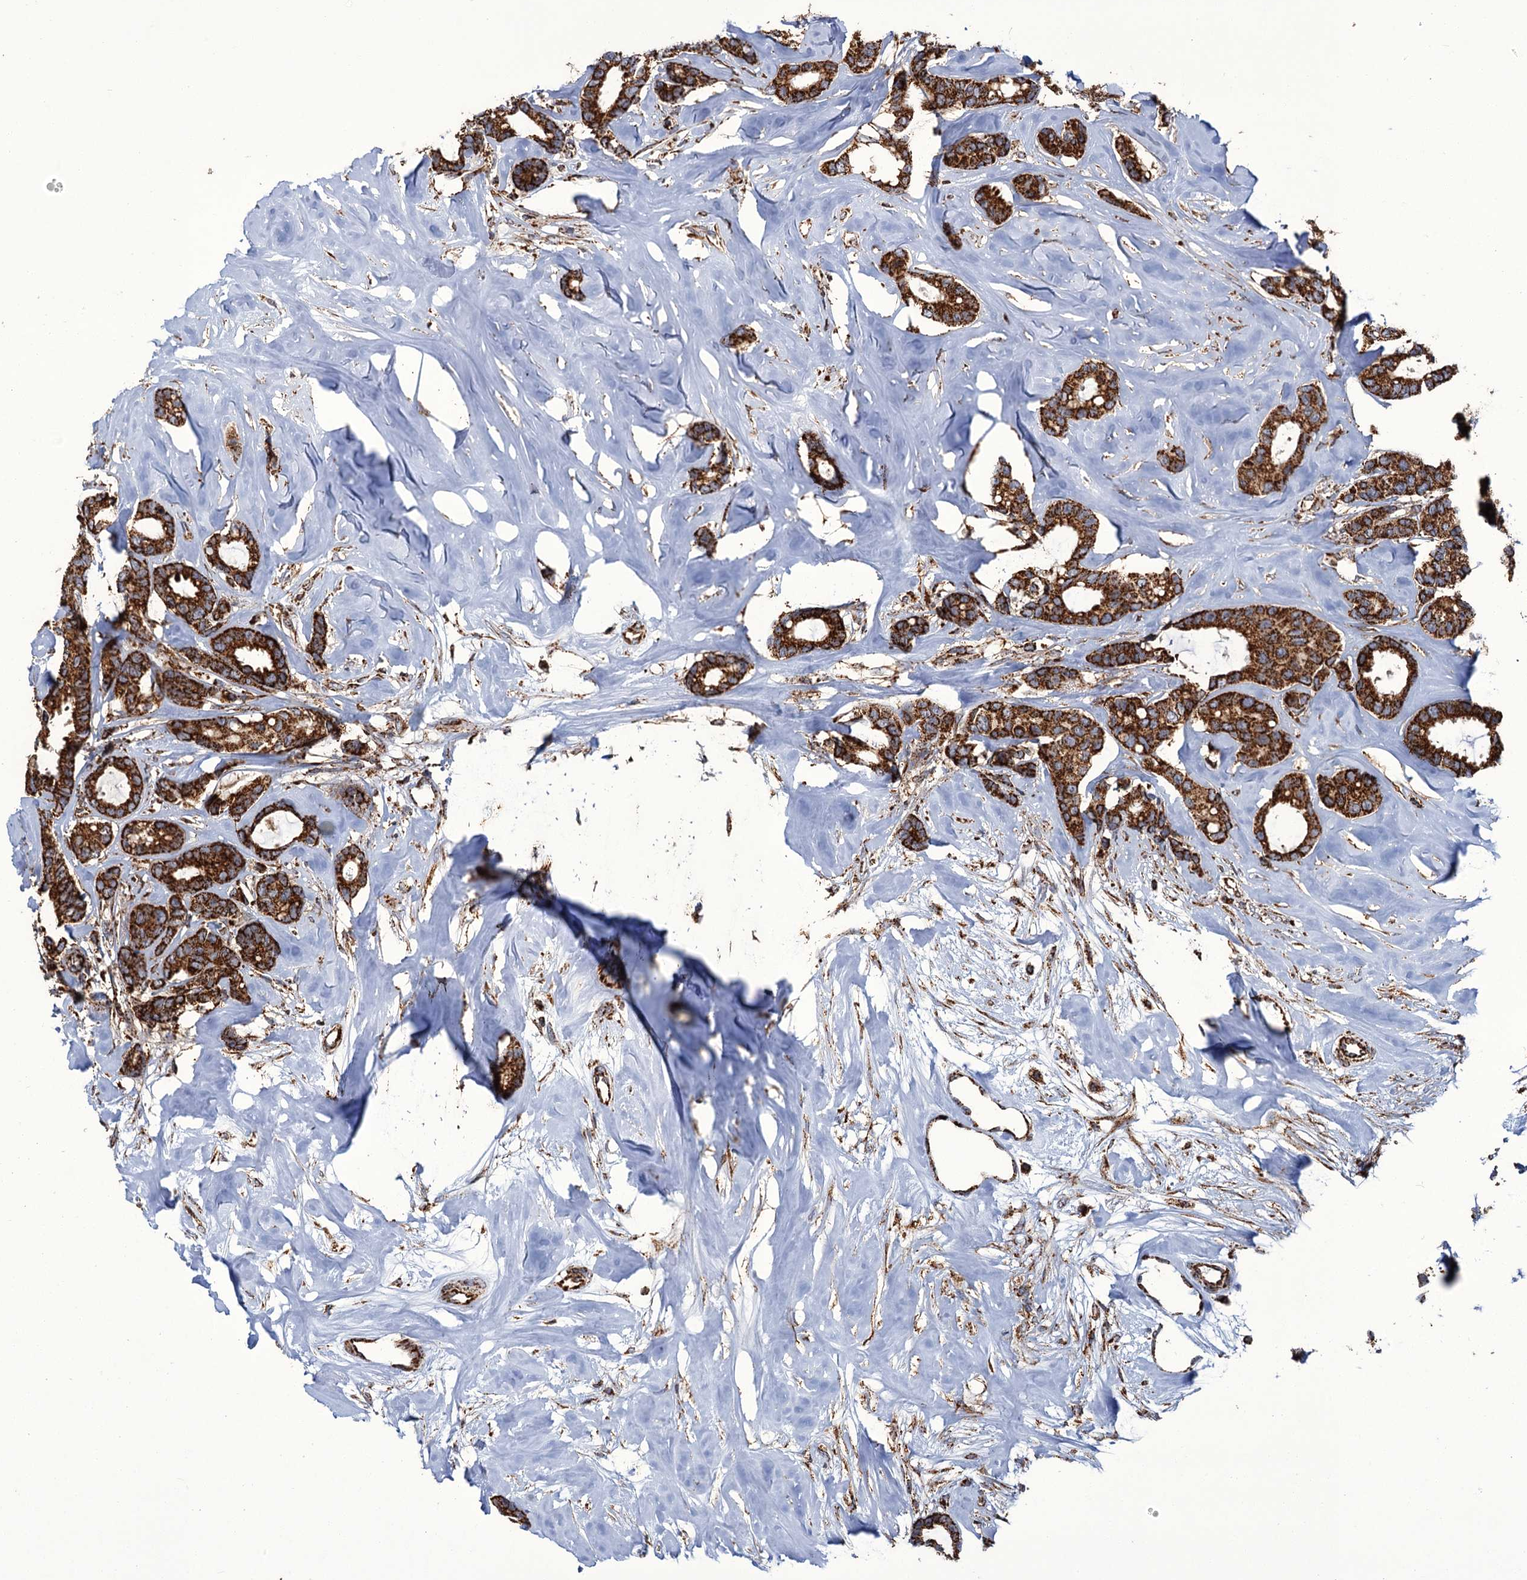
{"staining": {"intensity": "strong", "quantity": ">75%", "location": "cytoplasmic/membranous"}, "tissue": "breast cancer", "cell_type": "Tumor cells", "image_type": "cancer", "snomed": [{"axis": "morphology", "description": "Duct carcinoma"}, {"axis": "topography", "description": "Breast"}], "caption": "Tumor cells show high levels of strong cytoplasmic/membranous staining in approximately >75% of cells in invasive ductal carcinoma (breast). (Brightfield microscopy of DAB IHC at high magnification).", "gene": "APH1A", "patient": {"sex": "female", "age": 87}}